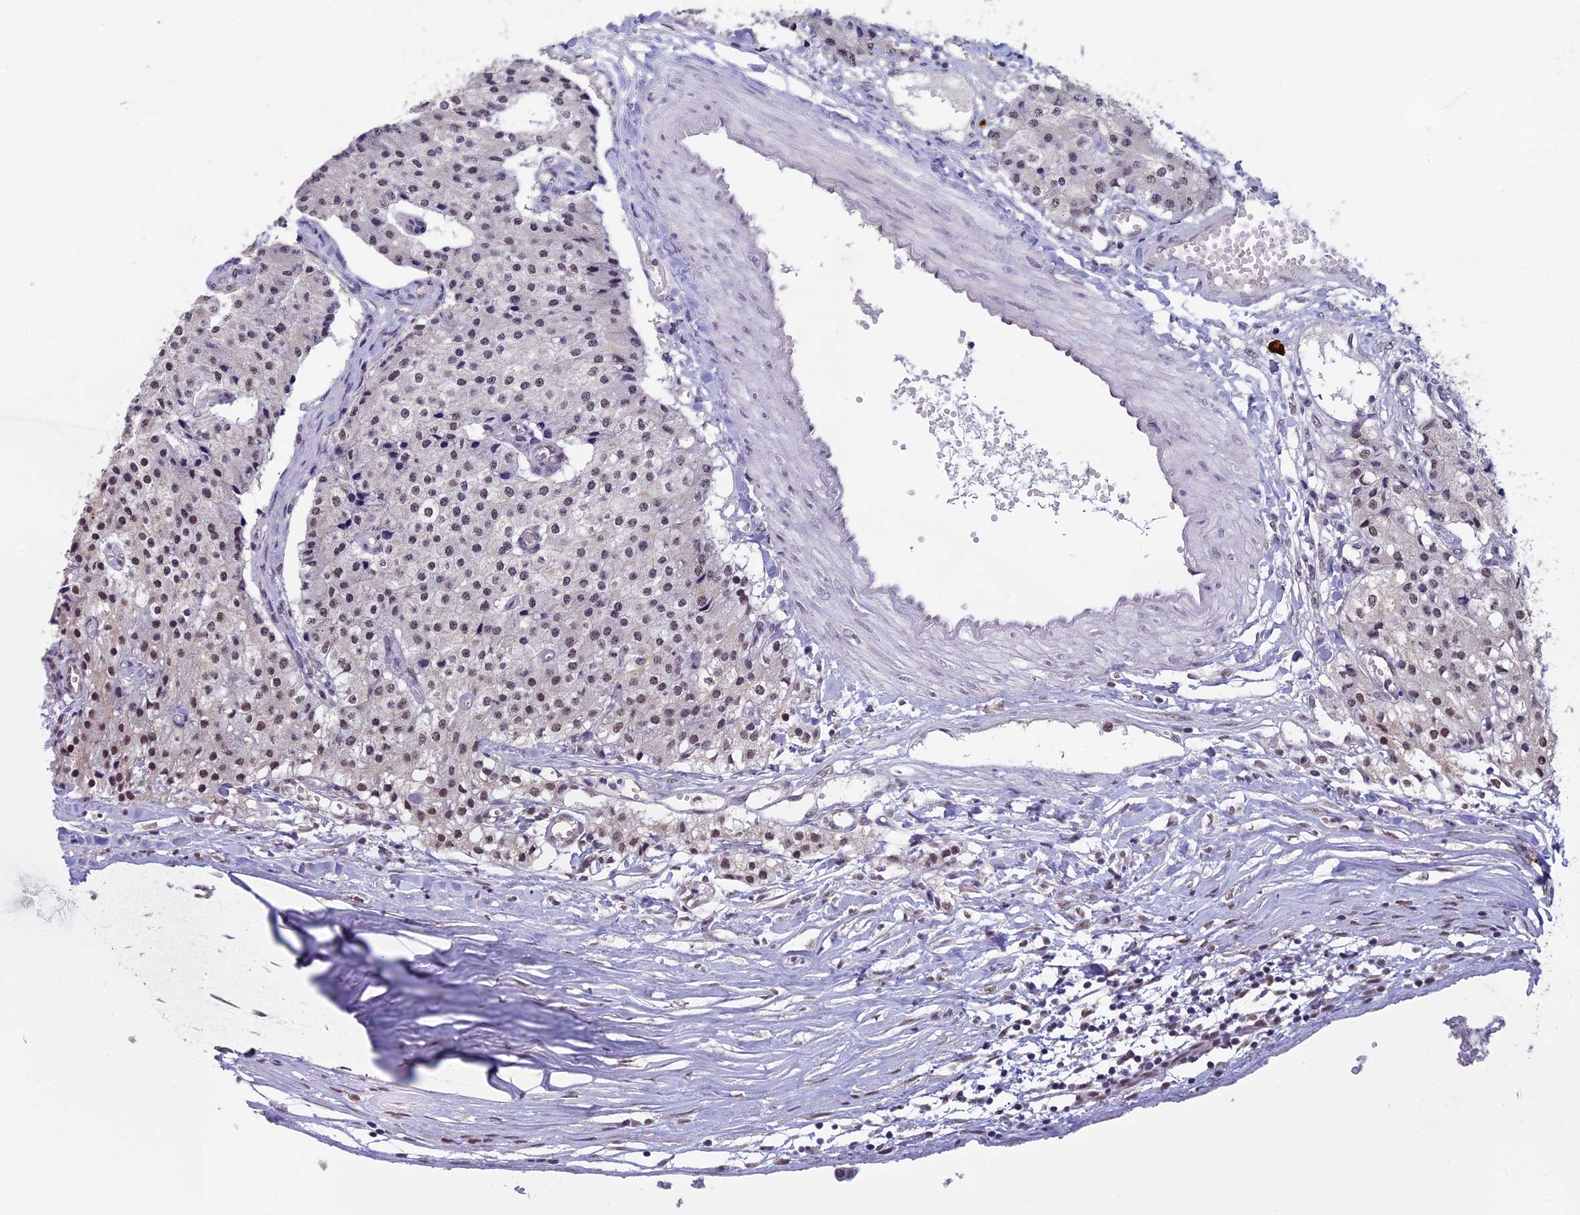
{"staining": {"intensity": "weak", "quantity": "25%-75%", "location": "nuclear"}, "tissue": "carcinoid", "cell_type": "Tumor cells", "image_type": "cancer", "snomed": [{"axis": "morphology", "description": "Carcinoid, malignant, NOS"}, {"axis": "topography", "description": "Colon"}], "caption": "Protein expression analysis of human carcinoid reveals weak nuclear staining in about 25%-75% of tumor cells. (DAB (3,3'-diaminobenzidine) IHC, brown staining for protein, blue staining for nuclei).", "gene": "RNF40", "patient": {"sex": "female", "age": 52}}